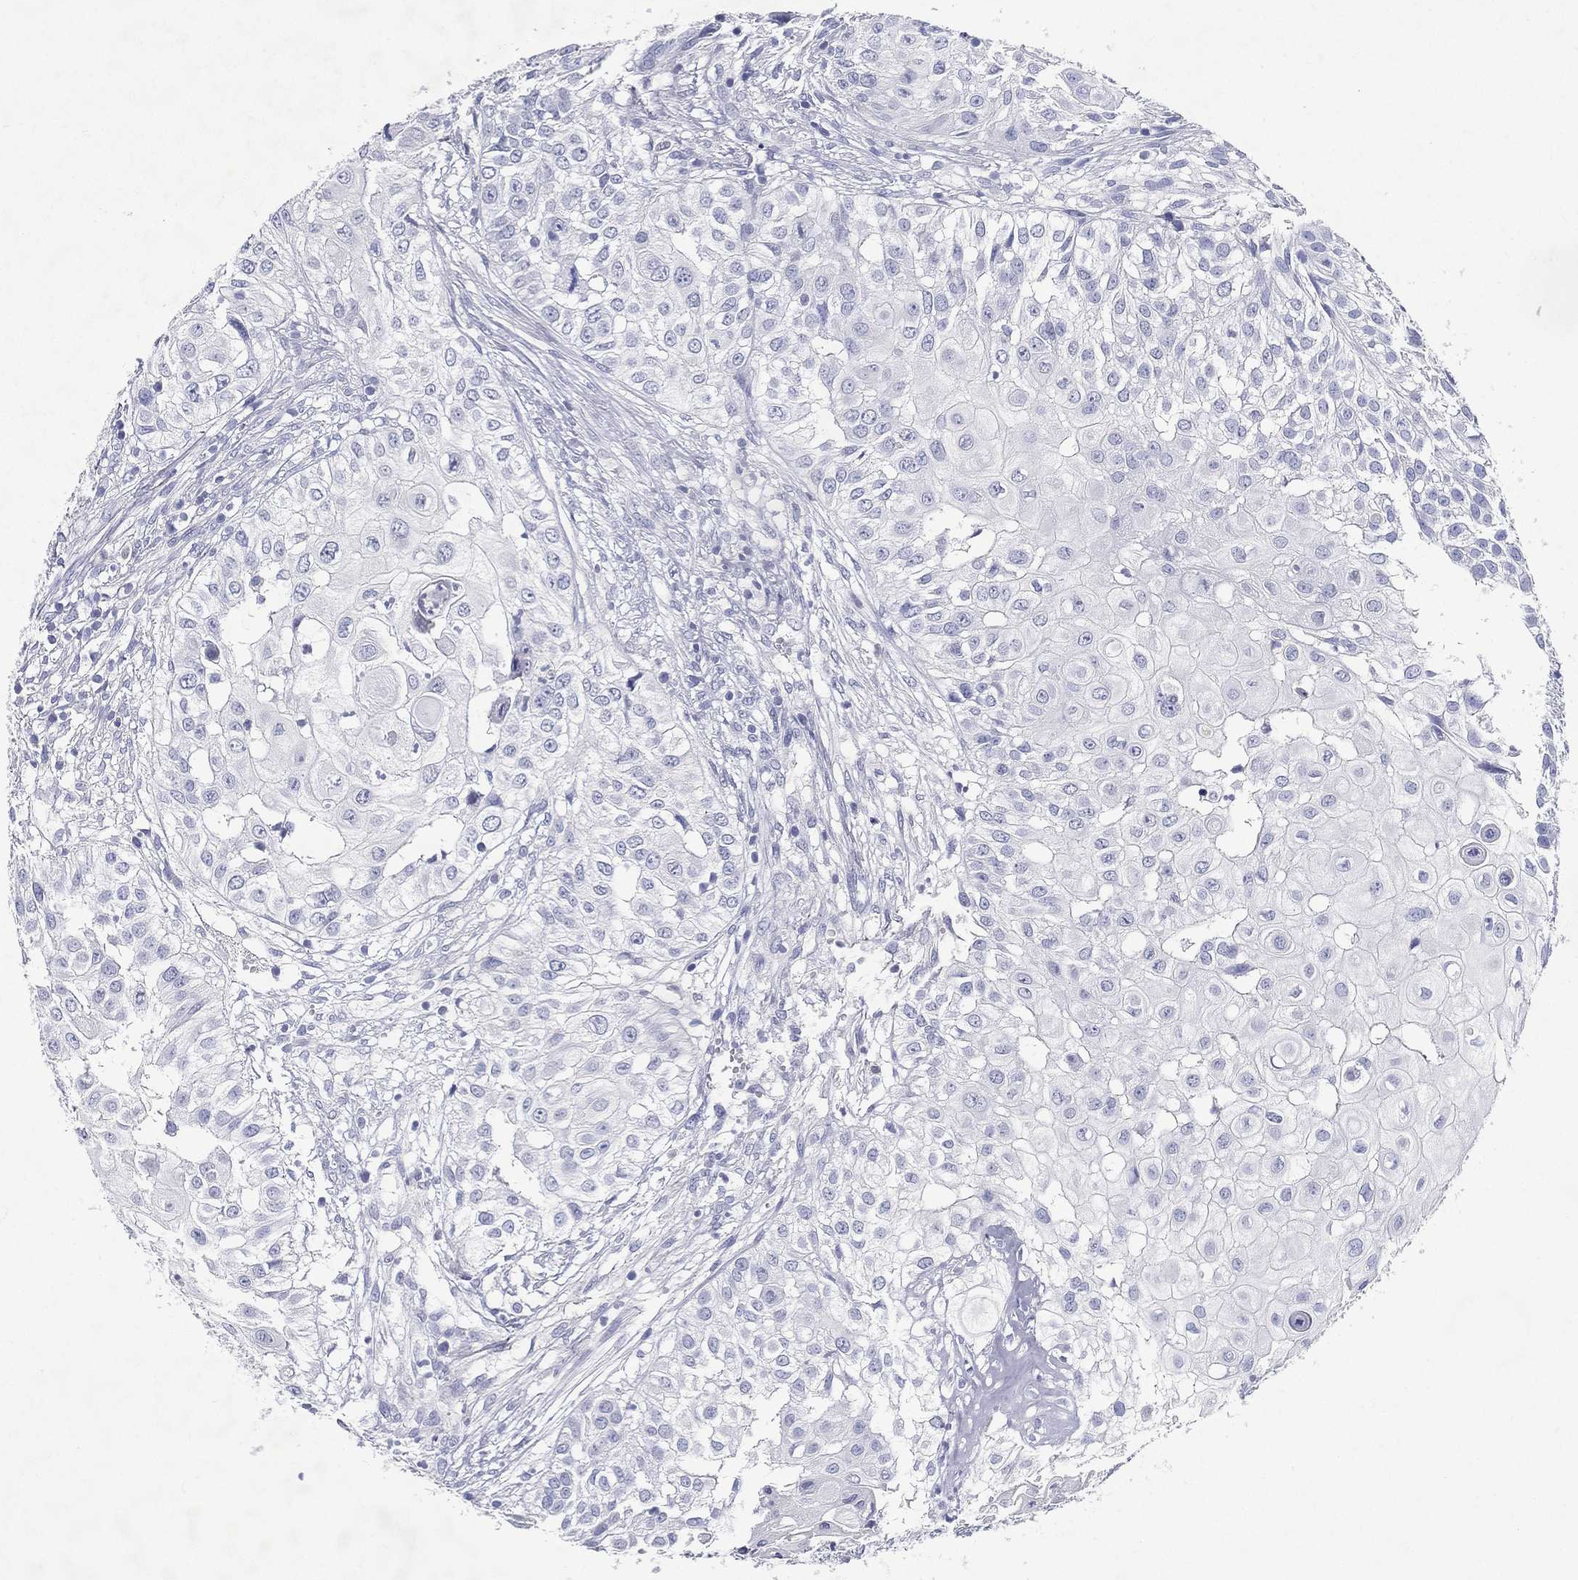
{"staining": {"intensity": "negative", "quantity": "none", "location": "none"}, "tissue": "urothelial cancer", "cell_type": "Tumor cells", "image_type": "cancer", "snomed": [{"axis": "morphology", "description": "Urothelial carcinoma, High grade"}, {"axis": "topography", "description": "Urinary bladder"}], "caption": "Tumor cells are negative for brown protein staining in urothelial cancer.", "gene": "RGS13", "patient": {"sex": "female", "age": 79}}